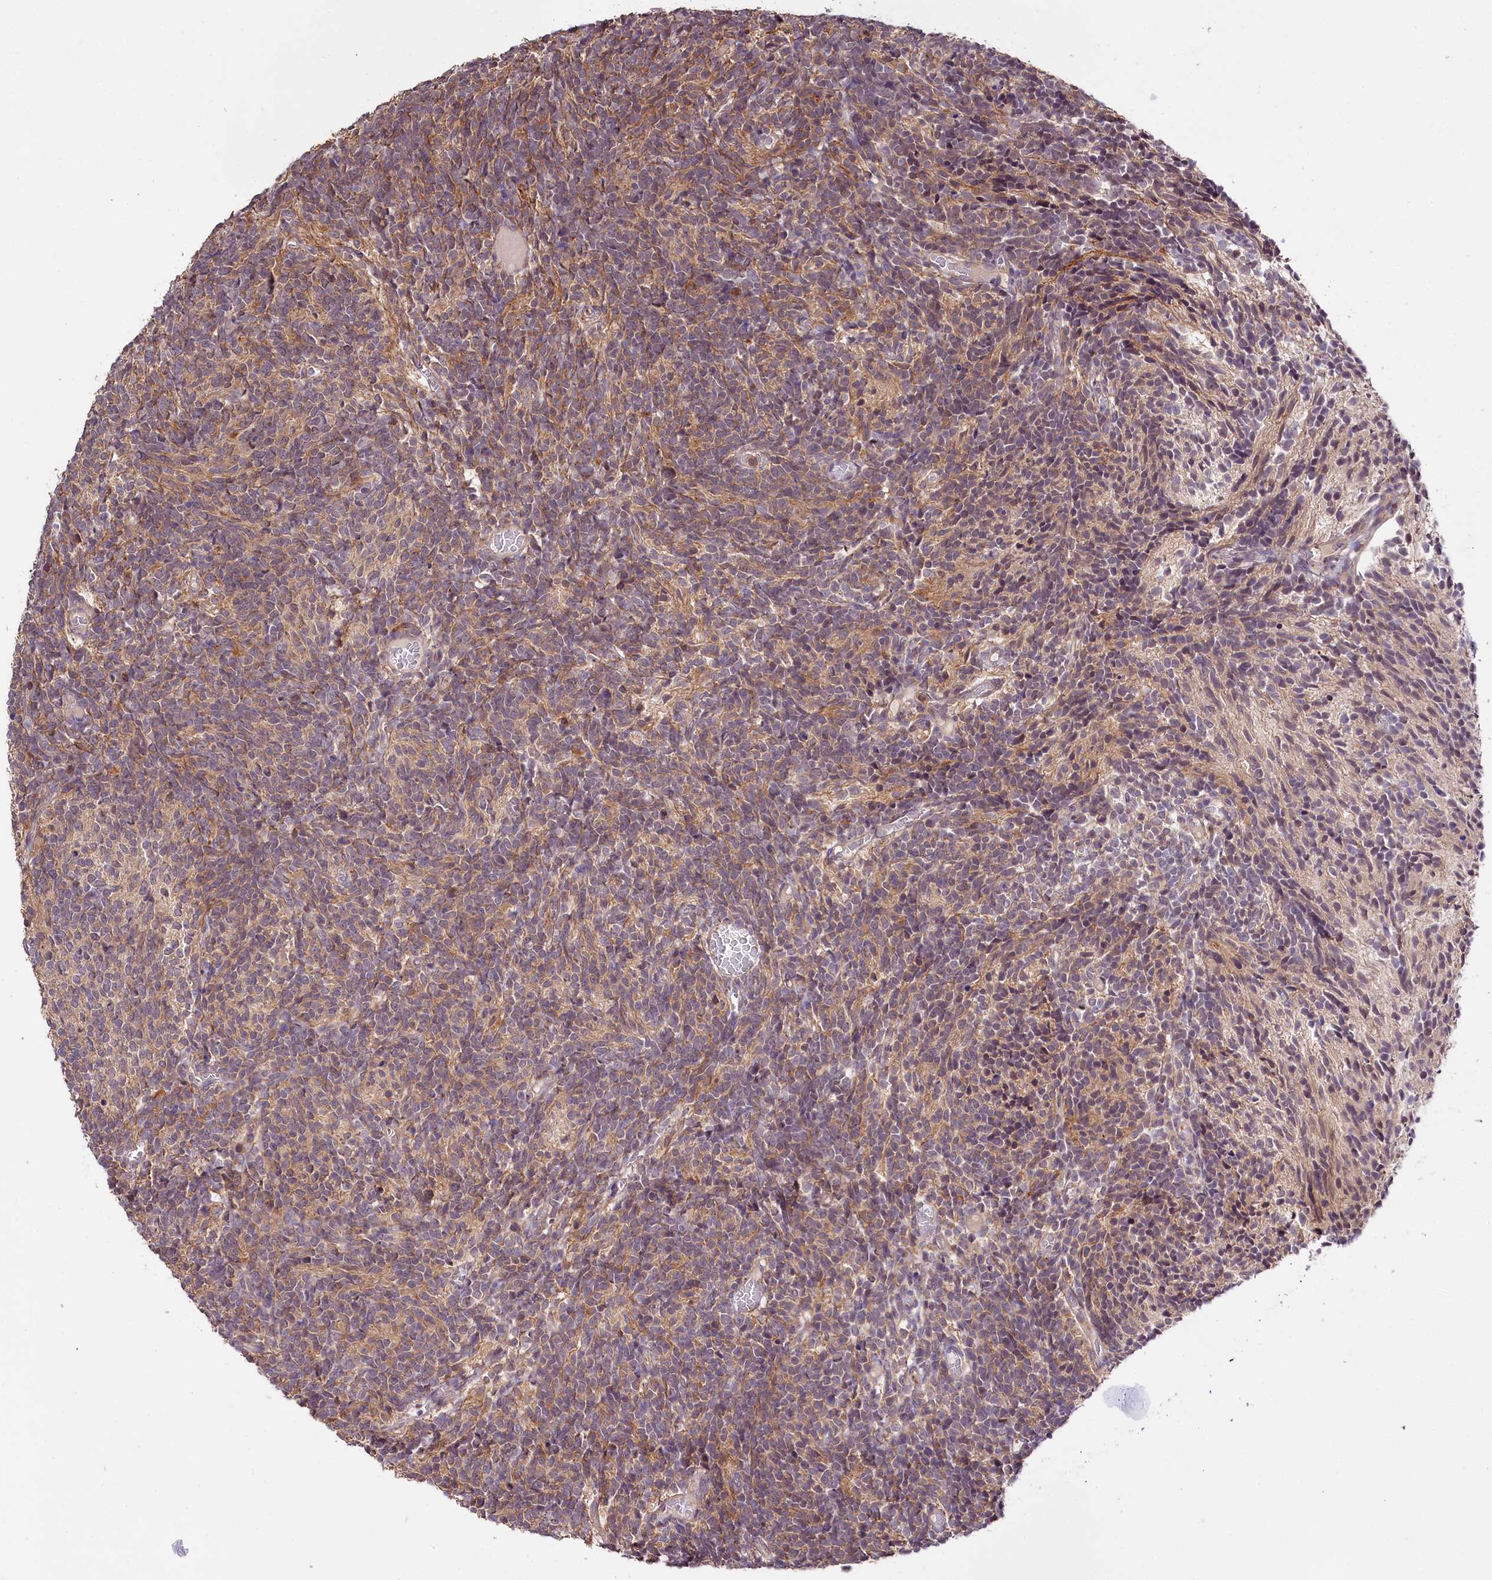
{"staining": {"intensity": "weak", "quantity": "<25%", "location": "cytoplasmic/membranous"}, "tissue": "glioma", "cell_type": "Tumor cells", "image_type": "cancer", "snomed": [{"axis": "morphology", "description": "Glioma, malignant, Low grade"}, {"axis": "topography", "description": "Brain"}], "caption": "DAB (3,3'-diaminobenzidine) immunohistochemical staining of human low-grade glioma (malignant) demonstrates no significant staining in tumor cells.", "gene": "SKIDA1", "patient": {"sex": "female", "age": 1}}